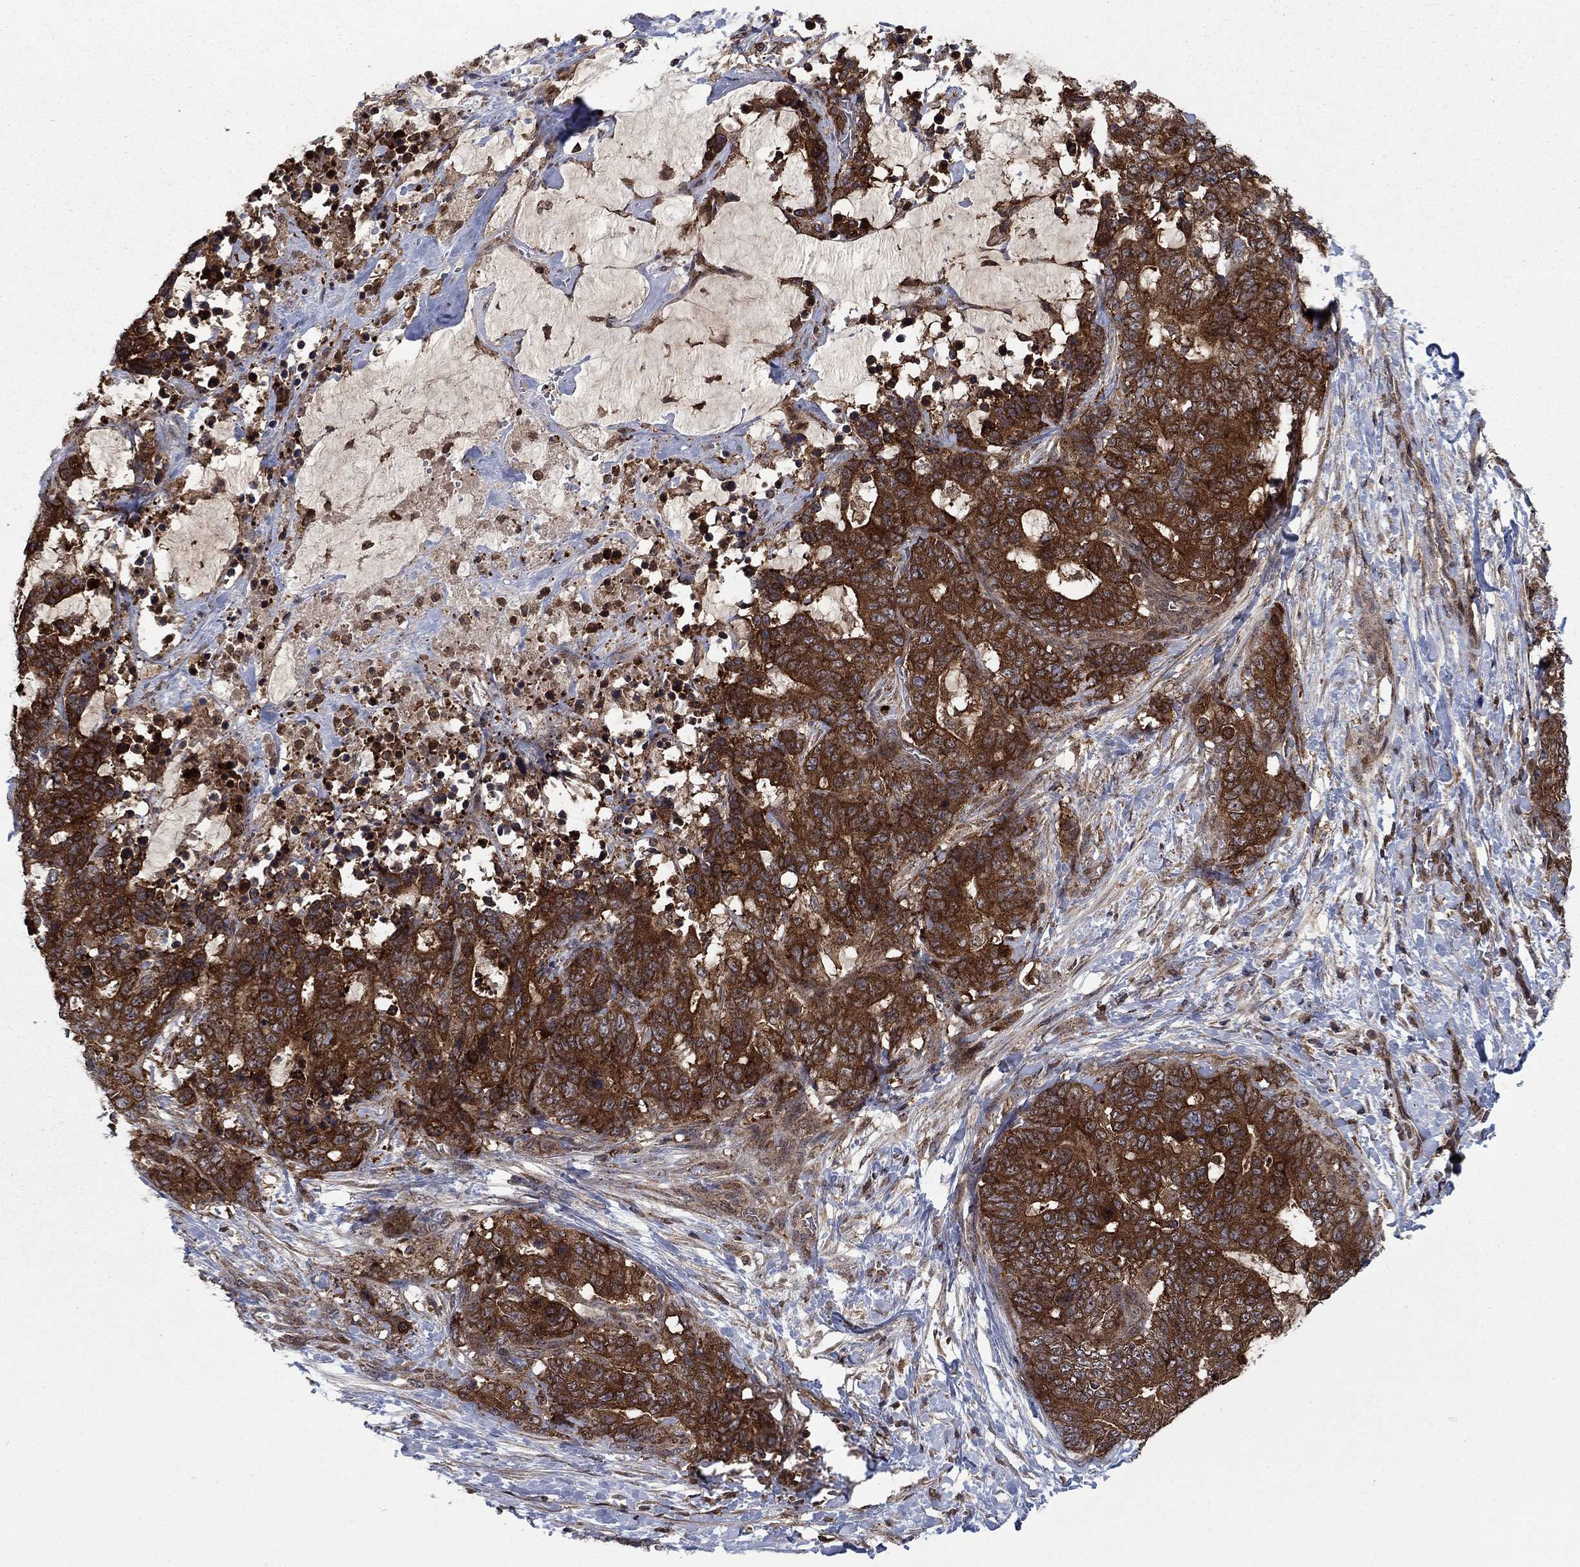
{"staining": {"intensity": "strong", "quantity": ">75%", "location": "cytoplasmic/membranous"}, "tissue": "stomach cancer", "cell_type": "Tumor cells", "image_type": "cancer", "snomed": [{"axis": "morphology", "description": "Normal tissue, NOS"}, {"axis": "morphology", "description": "Adenocarcinoma, NOS"}, {"axis": "topography", "description": "Stomach"}], "caption": "The photomicrograph displays a brown stain indicating the presence of a protein in the cytoplasmic/membranous of tumor cells in stomach cancer.", "gene": "IFI35", "patient": {"sex": "female", "age": 64}}